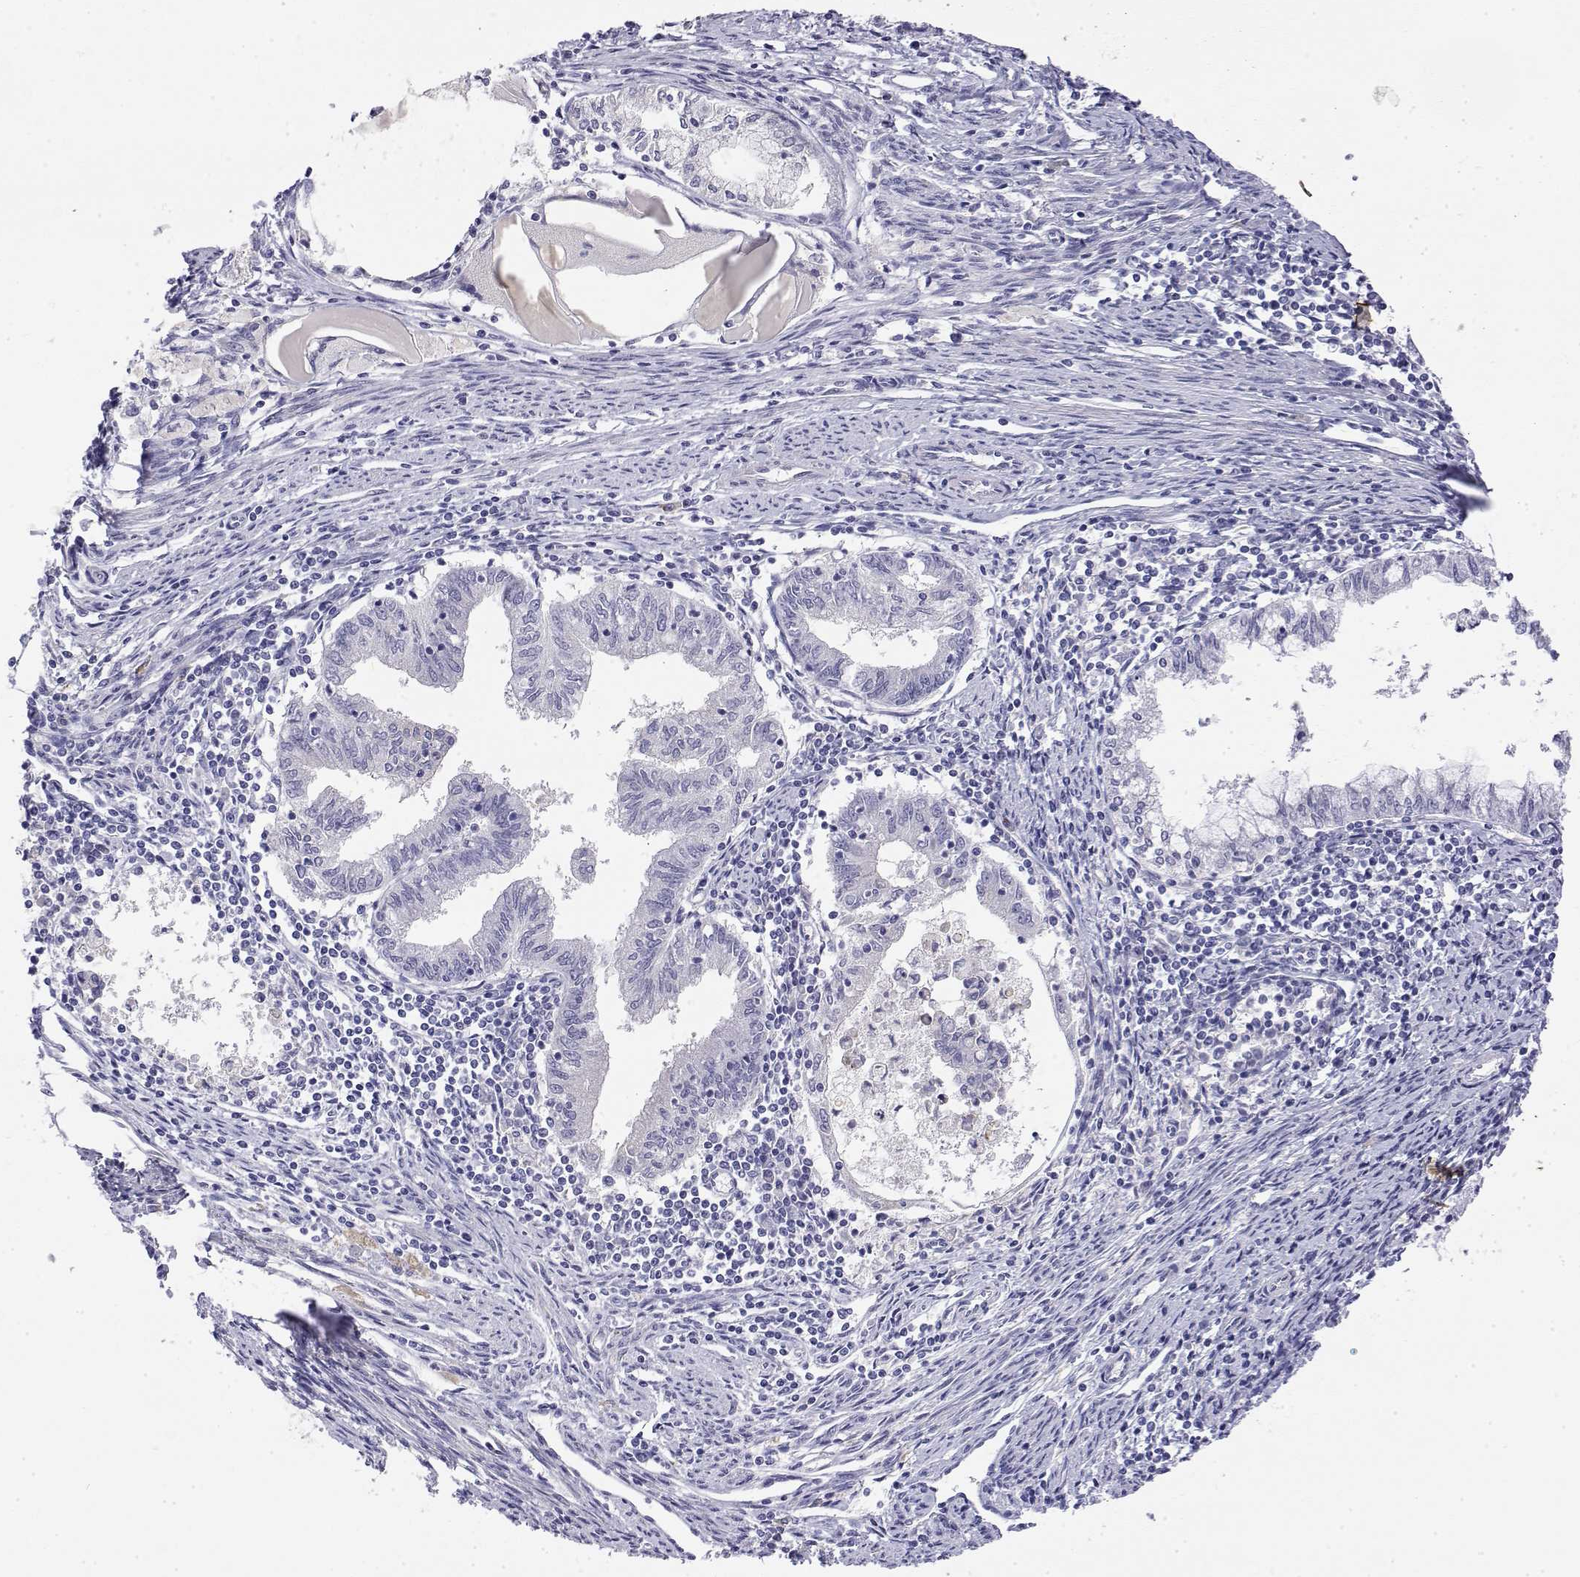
{"staining": {"intensity": "negative", "quantity": "none", "location": "none"}, "tissue": "endometrial cancer", "cell_type": "Tumor cells", "image_type": "cancer", "snomed": [{"axis": "morphology", "description": "Adenocarcinoma, NOS"}, {"axis": "topography", "description": "Endometrium"}], "caption": "An image of human endometrial cancer is negative for staining in tumor cells. (Stains: DAB immunohistochemistry with hematoxylin counter stain, Microscopy: brightfield microscopy at high magnification).", "gene": "LY6D", "patient": {"sex": "female", "age": 79}}